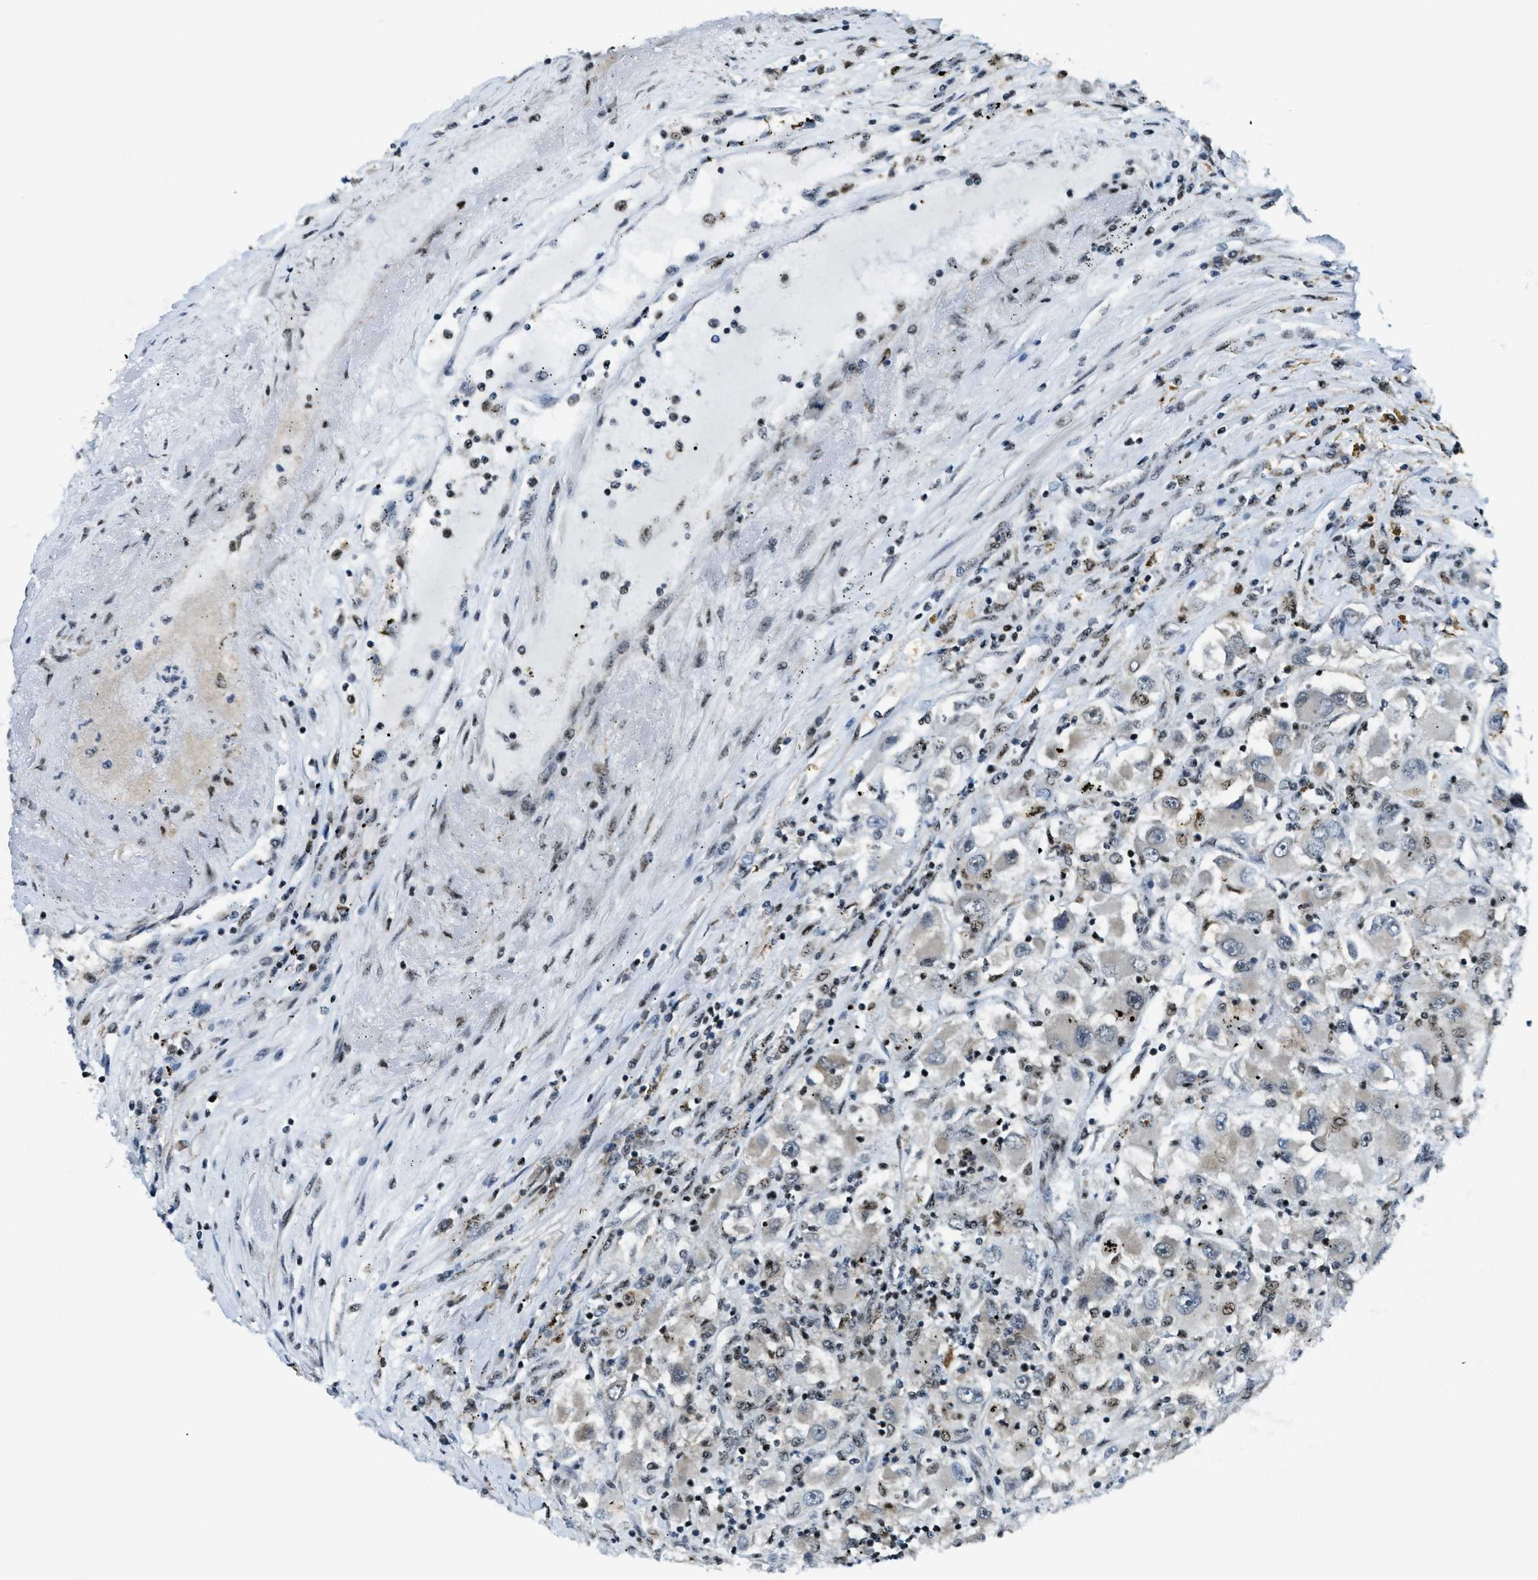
{"staining": {"intensity": "negative", "quantity": "none", "location": "none"}, "tissue": "renal cancer", "cell_type": "Tumor cells", "image_type": "cancer", "snomed": [{"axis": "morphology", "description": "Adenocarcinoma, NOS"}, {"axis": "topography", "description": "Kidney"}], "caption": "Protein analysis of renal cancer demonstrates no significant positivity in tumor cells.", "gene": "SP100", "patient": {"sex": "female", "age": 52}}